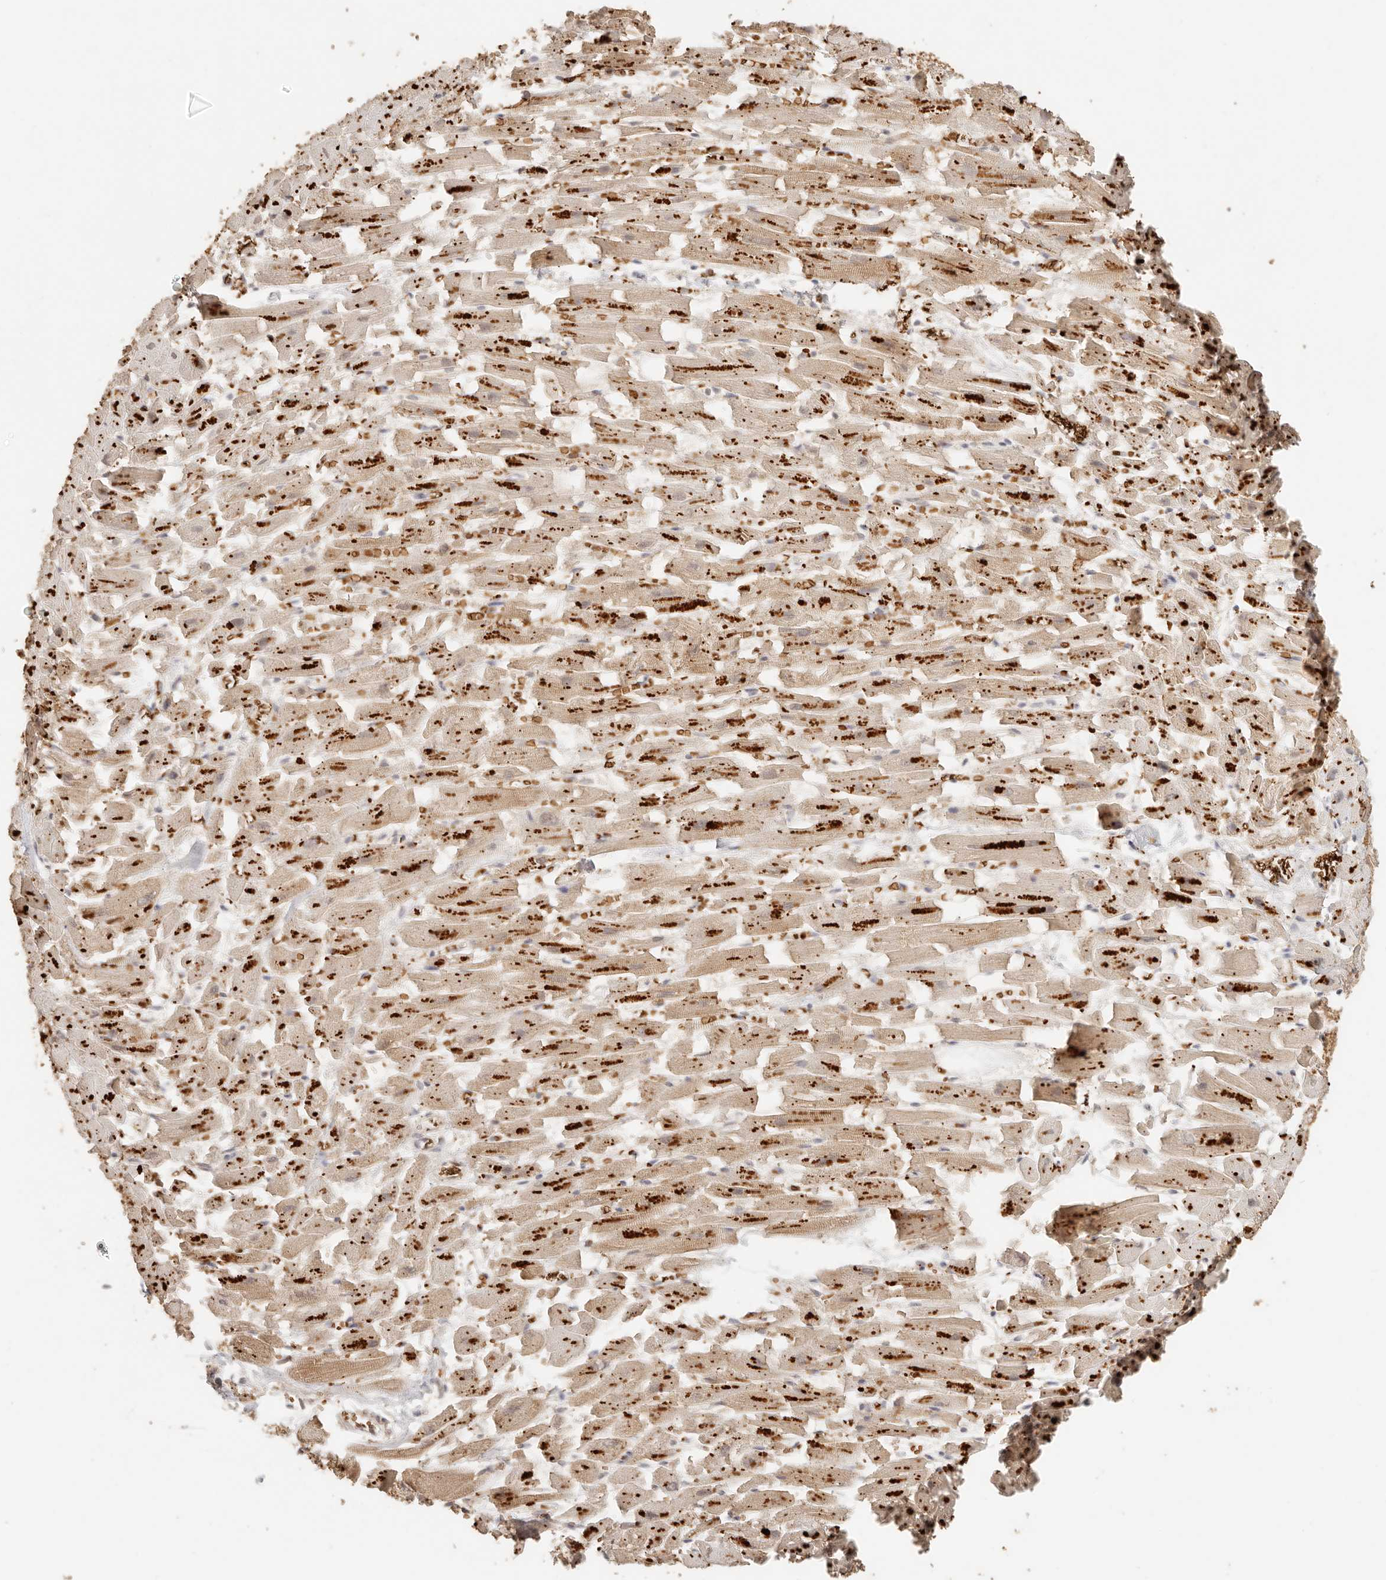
{"staining": {"intensity": "strong", "quantity": "25%-75%", "location": "cytoplasmic/membranous,nuclear"}, "tissue": "heart muscle", "cell_type": "Cardiomyocytes", "image_type": "normal", "snomed": [{"axis": "morphology", "description": "Normal tissue, NOS"}, {"axis": "topography", "description": "Heart"}], "caption": "Immunohistochemistry of benign human heart muscle exhibits high levels of strong cytoplasmic/membranous,nuclear staining in about 25%-75% of cardiomyocytes.", "gene": "INTS11", "patient": {"sex": "female", "age": 64}}